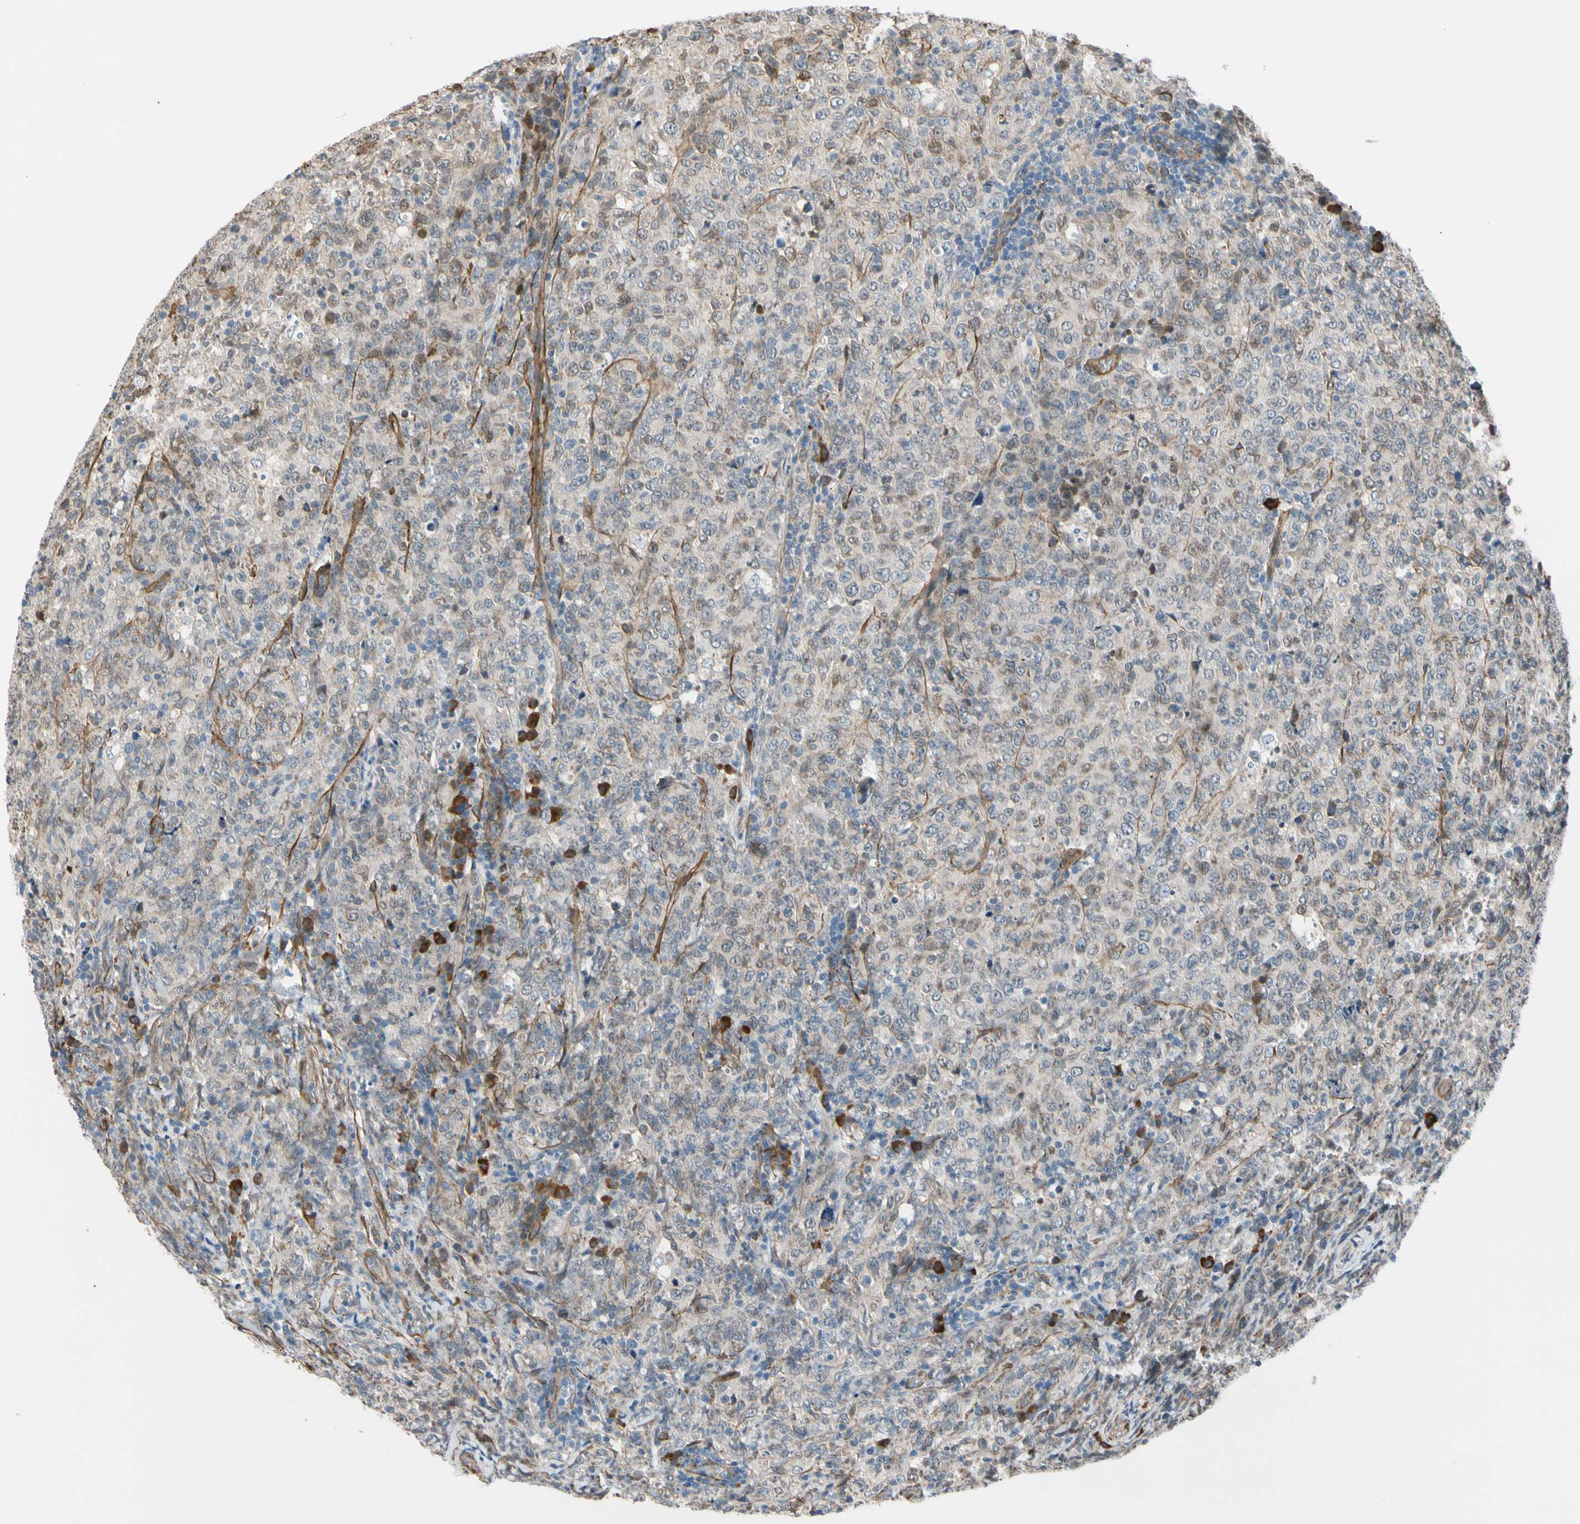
{"staining": {"intensity": "weak", "quantity": ">75%", "location": "cytoplasmic/membranous"}, "tissue": "lymphoma", "cell_type": "Tumor cells", "image_type": "cancer", "snomed": [{"axis": "morphology", "description": "Malignant lymphoma, non-Hodgkin's type, High grade"}, {"axis": "topography", "description": "Tonsil"}], "caption": "Human lymphoma stained with a protein marker shows weak staining in tumor cells.", "gene": "LIMK2", "patient": {"sex": "female", "age": 36}}